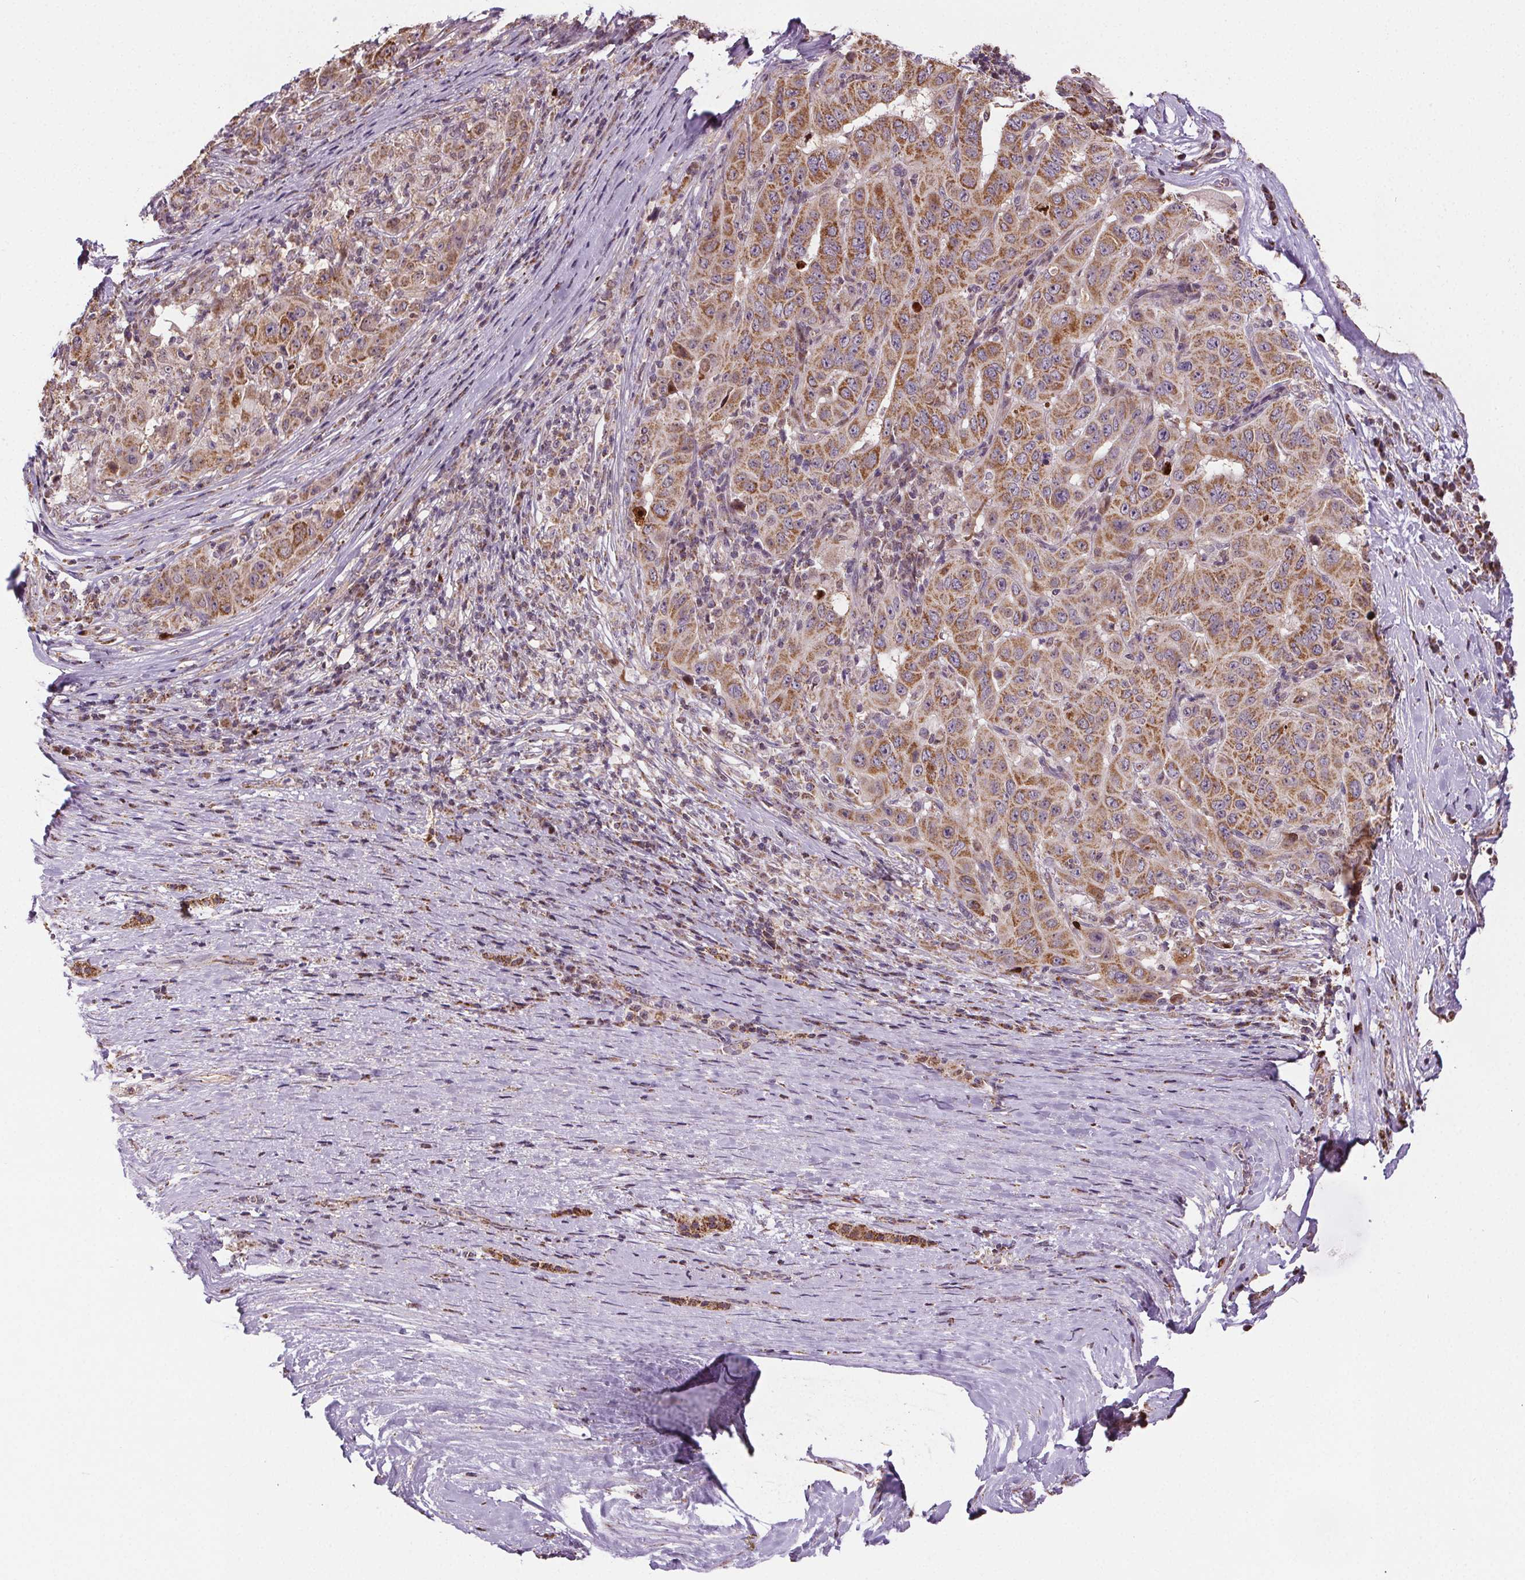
{"staining": {"intensity": "moderate", "quantity": ">75%", "location": "cytoplasmic/membranous"}, "tissue": "pancreatic cancer", "cell_type": "Tumor cells", "image_type": "cancer", "snomed": [{"axis": "morphology", "description": "Adenocarcinoma, NOS"}, {"axis": "topography", "description": "Pancreas"}], "caption": "Immunohistochemistry (IHC) histopathology image of neoplastic tissue: human adenocarcinoma (pancreatic) stained using immunohistochemistry demonstrates medium levels of moderate protein expression localized specifically in the cytoplasmic/membranous of tumor cells, appearing as a cytoplasmic/membranous brown color.", "gene": "SUCLA2", "patient": {"sex": "male", "age": 63}}